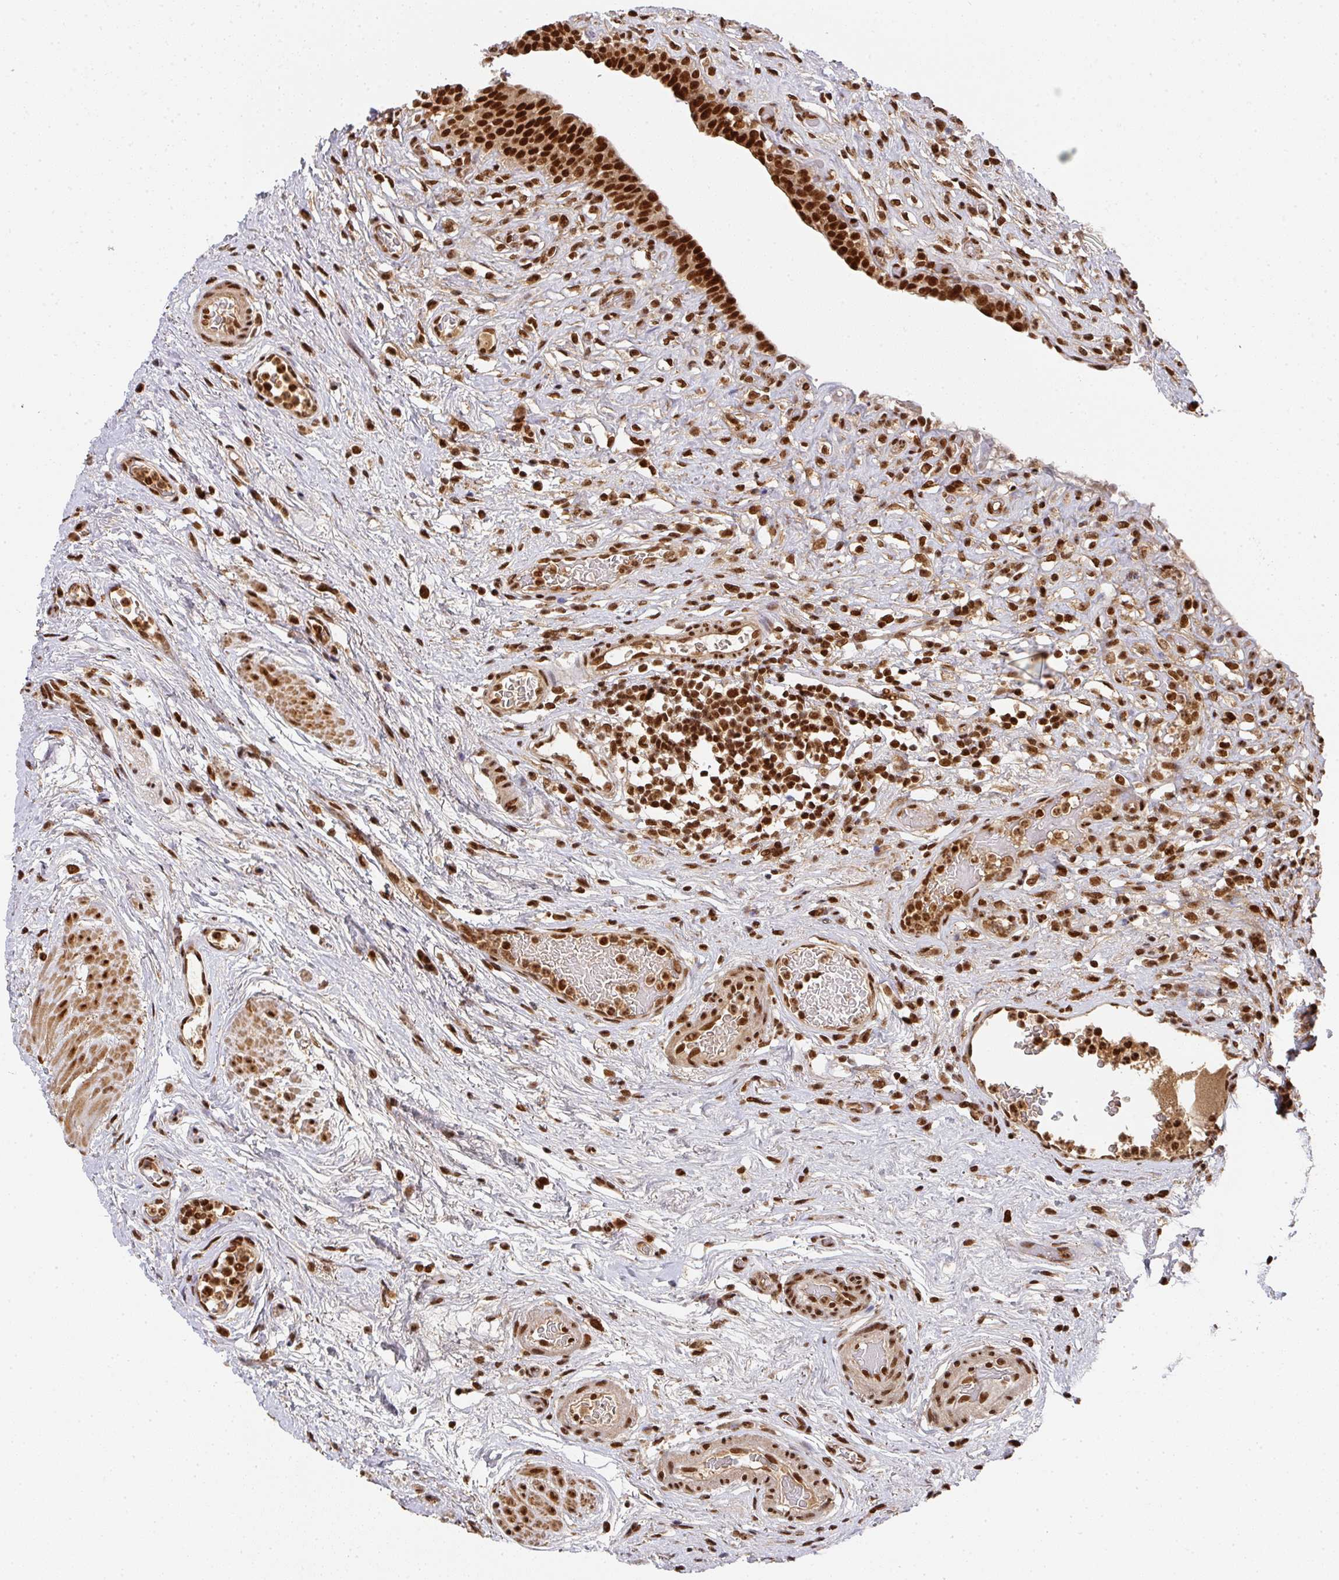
{"staining": {"intensity": "strong", "quantity": ">75%", "location": "nuclear"}, "tissue": "urinary bladder", "cell_type": "Urothelial cells", "image_type": "normal", "snomed": [{"axis": "morphology", "description": "Normal tissue, NOS"}, {"axis": "topography", "description": "Urinary bladder"}], "caption": "An immunohistochemistry image of unremarkable tissue is shown. Protein staining in brown labels strong nuclear positivity in urinary bladder within urothelial cells.", "gene": "DIDO1", "patient": {"sex": "male", "age": 71}}